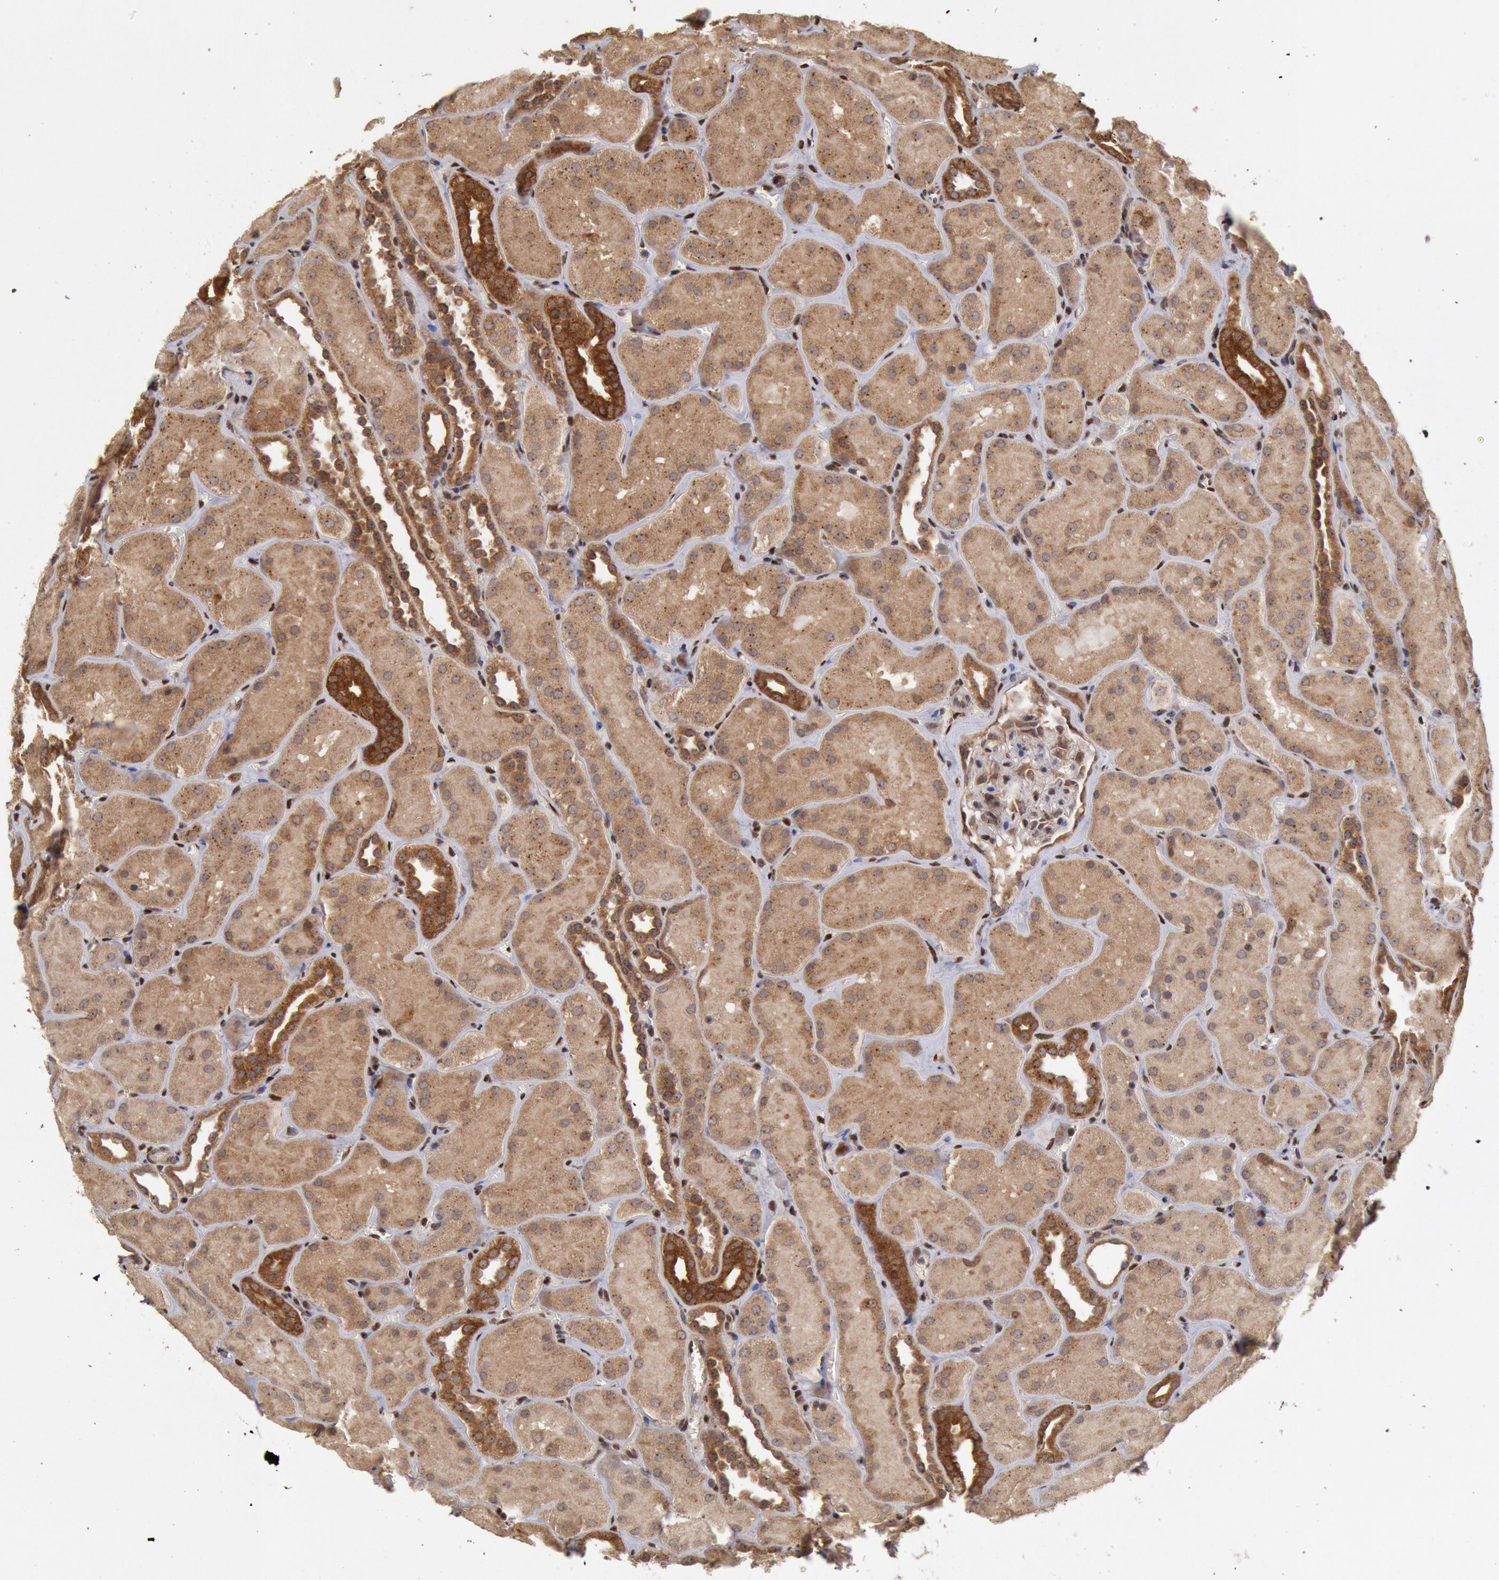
{"staining": {"intensity": "weak", "quantity": "<25%", "location": "cytoplasmic/membranous"}, "tissue": "kidney", "cell_type": "Cells in glomeruli", "image_type": "normal", "snomed": [{"axis": "morphology", "description": "Normal tissue, NOS"}, {"axis": "topography", "description": "Kidney"}], "caption": "The histopathology image demonstrates no staining of cells in glomeruli in unremarkable kidney. (DAB (3,3'-diaminobenzidine) immunohistochemistry (IHC), high magnification).", "gene": "STX17", "patient": {"sex": "male", "age": 28}}